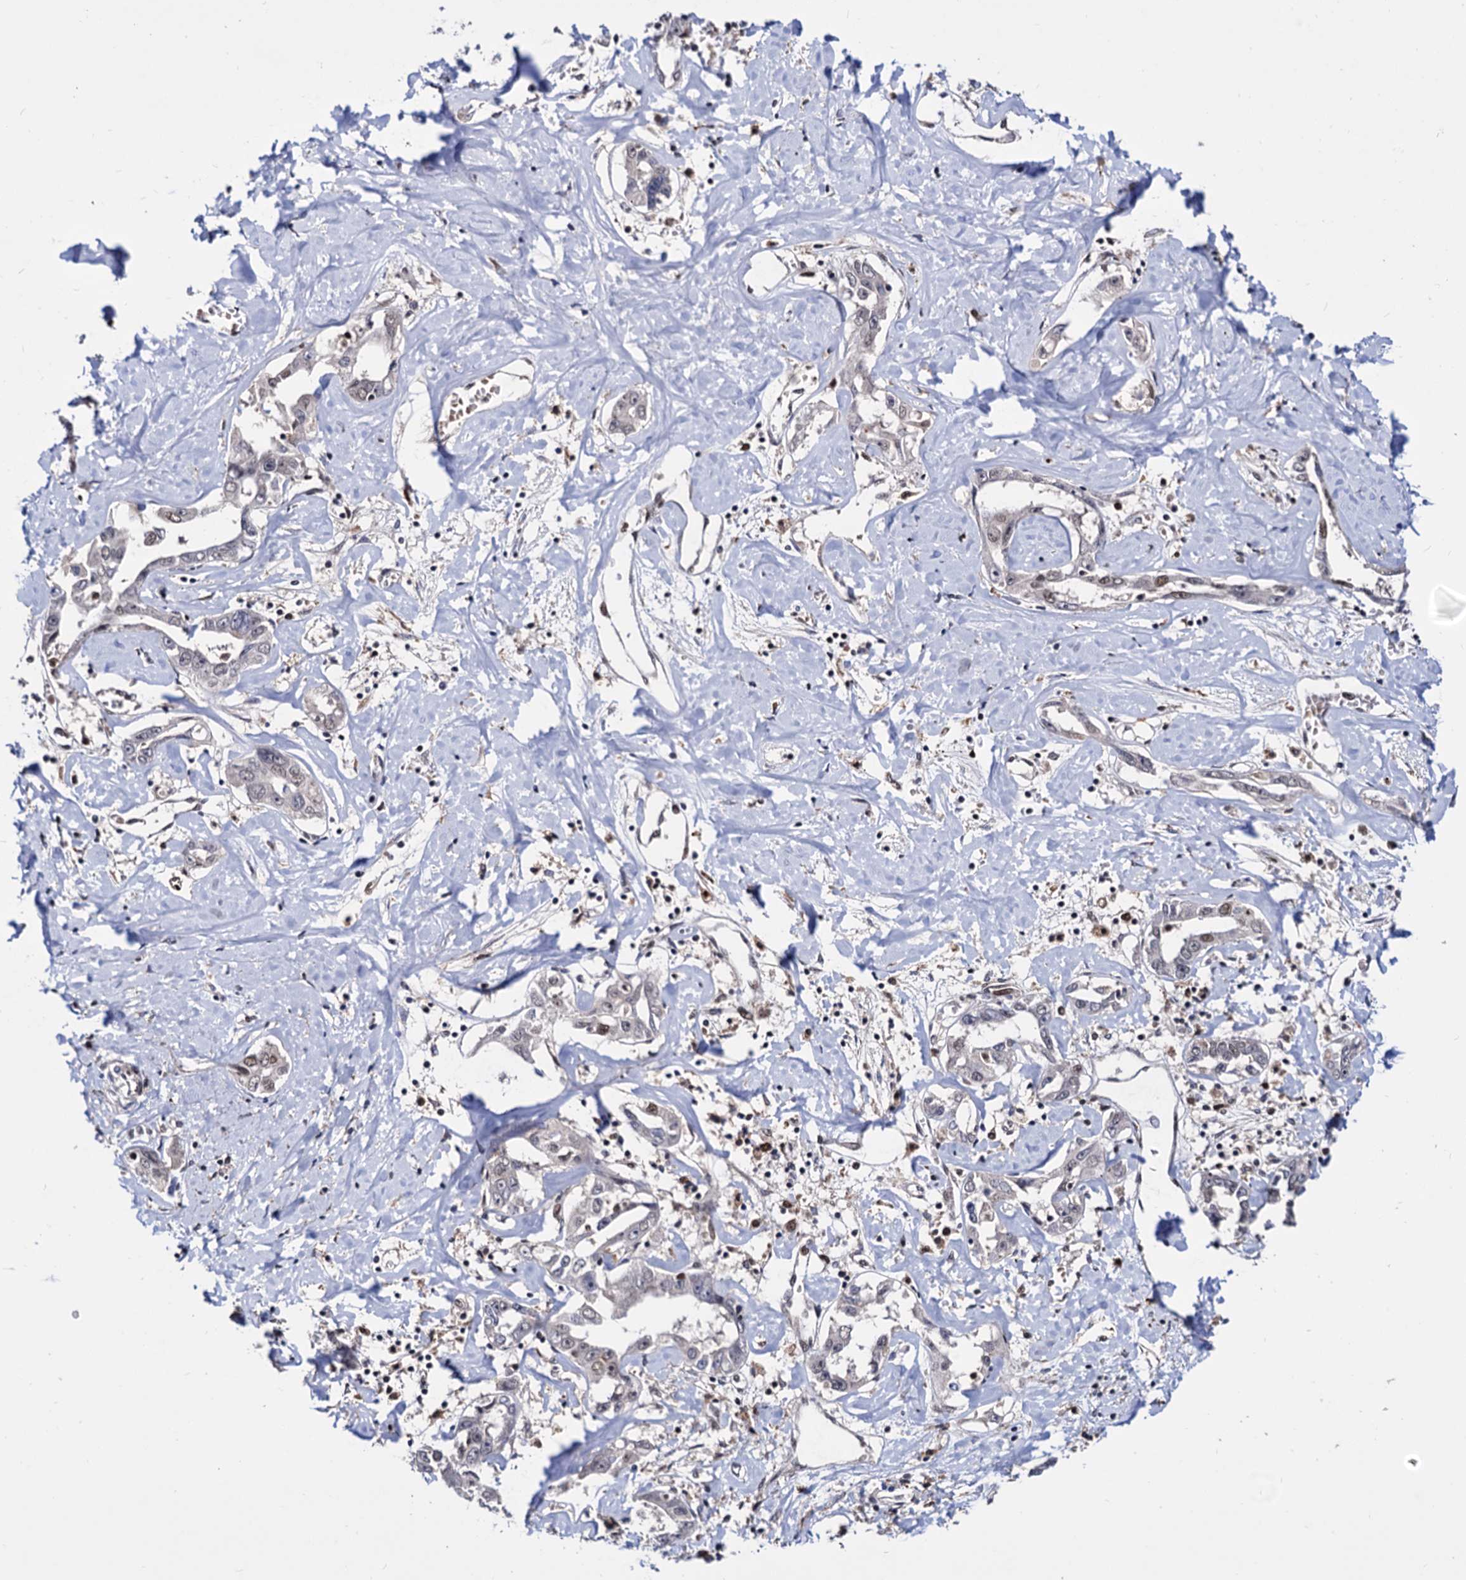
{"staining": {"intensity": "negative", "quantity": "none", "location": "none"}, "tissue": "liver cancer", "cell_type": "Tumor cells", "image_type": "cancer", "snomed": [{"axis": "morphology", "description": "Cholangiocarcinoma"}, {"axis": "topography", "description": "Liver"}], "caption": "DAB (3,3'-diaminobenzidine) immunohistochemical staining of human liver cancer reveals no significant expression in tumor cells. The staining is performed using DAB brown chromogen with nuclei counter-stained in using hematoxylin.", "gene": "RNASEH2B", "patient": {"sex": "male", "age": 59}}